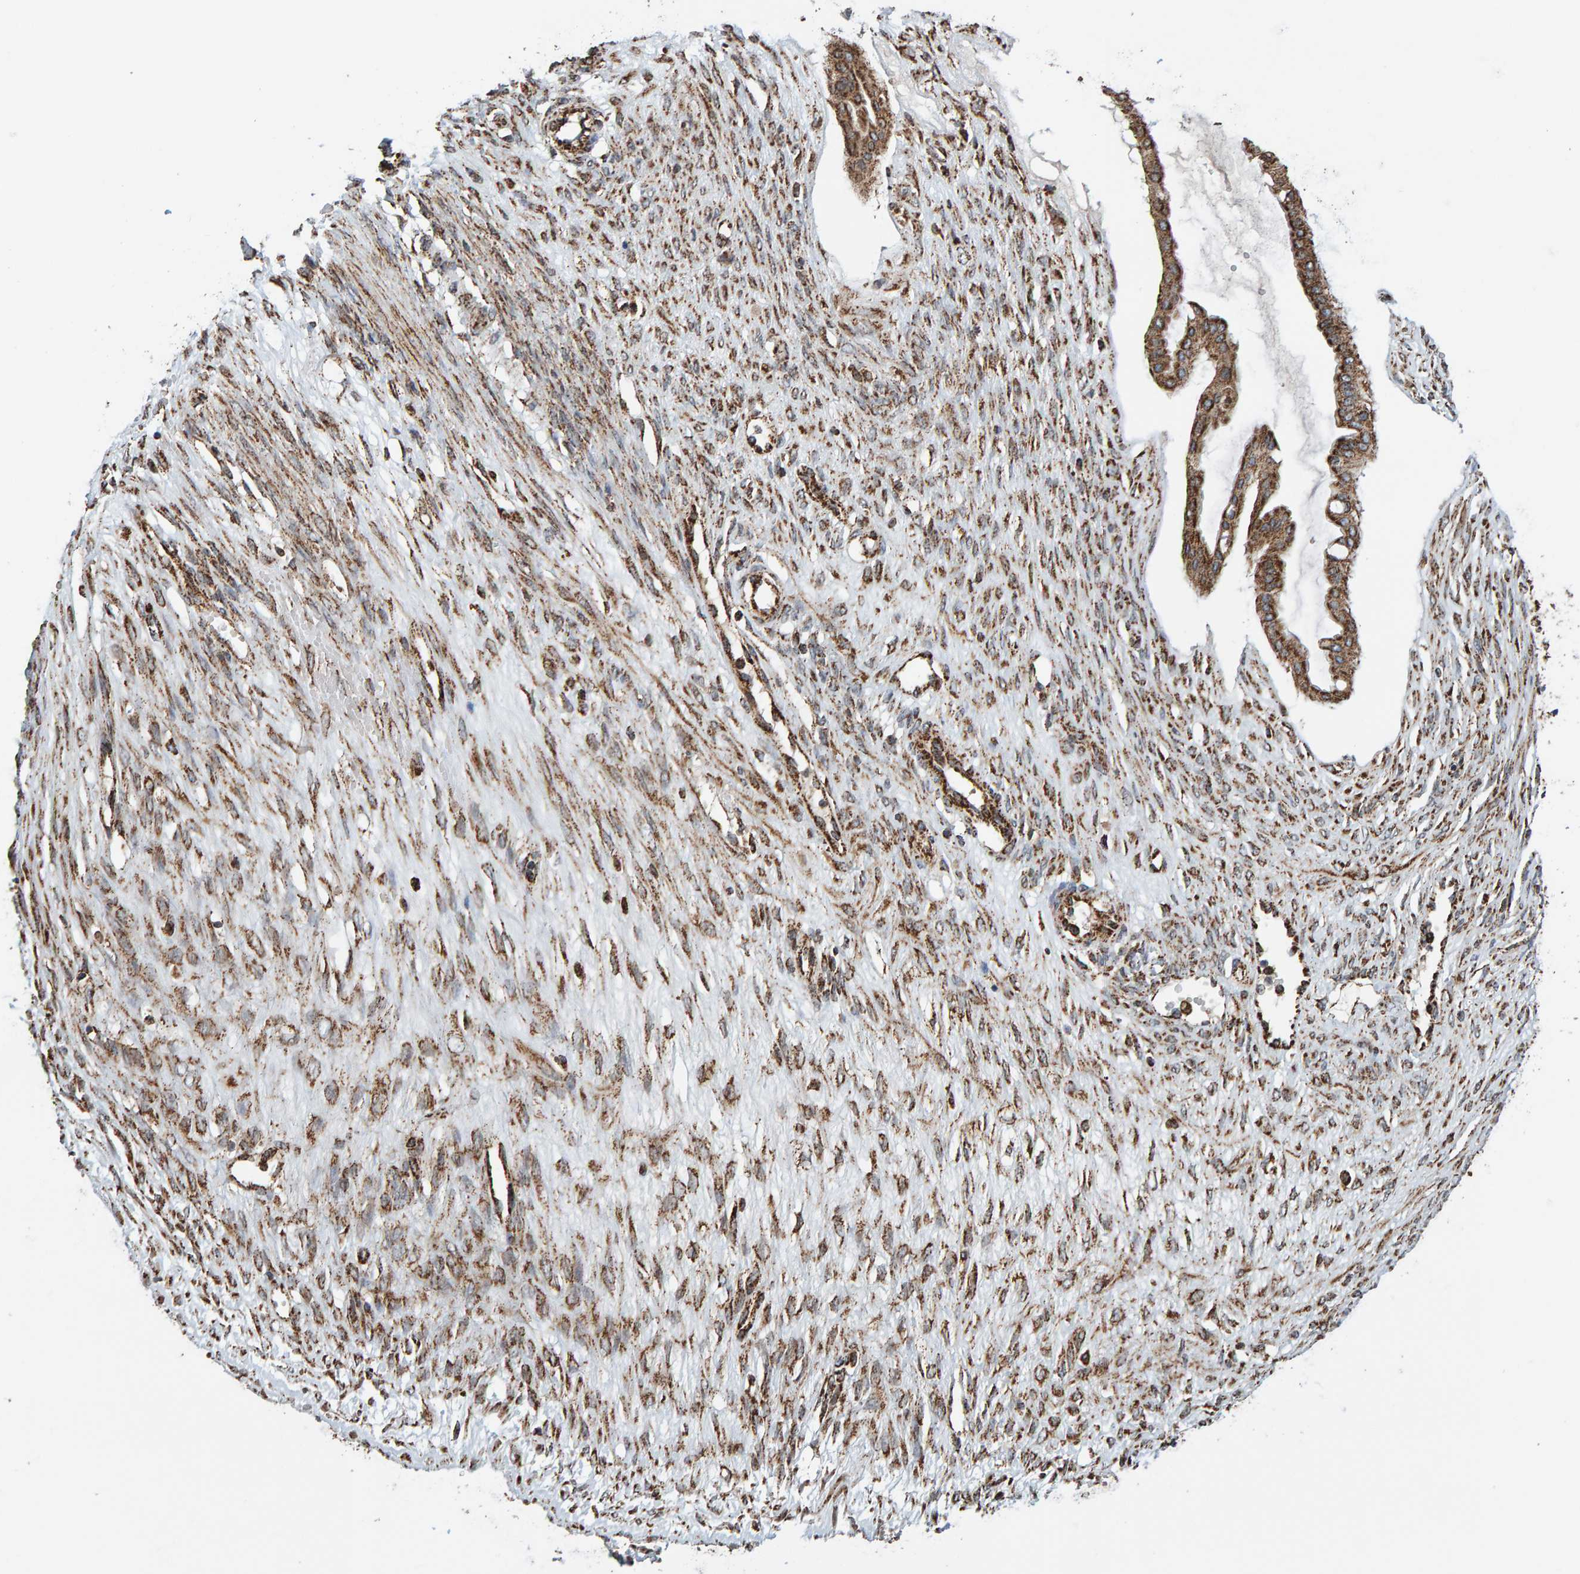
{"staining": {"intensity": "moderate", "quantity": ">75%", "location": "cytoplasmic/membranous"}, "tissue": "ovarian cancer", "cell_type": "Tumor cells", "image_type": "cancer", "snomed": [{"axis": "morphology", "description": "Cystadenocarcinoma, mucinous, NOS"}, {"axis": "topography", "description": "Ovary"}], "caption": "High-magnification brightfield microscopy of ovarian mucinous cystadenocarcinoma stained with DAB (3,3'-diaminobenzidine) (brown) and counterstained with hematoxylin (blue). tumor cells exhibit moderate cytoplasmic/membranous expression is appreciated in approximately>75% of cells.", "gene": "MRPL45", "patient": {"sex": "female", "age": 73}}